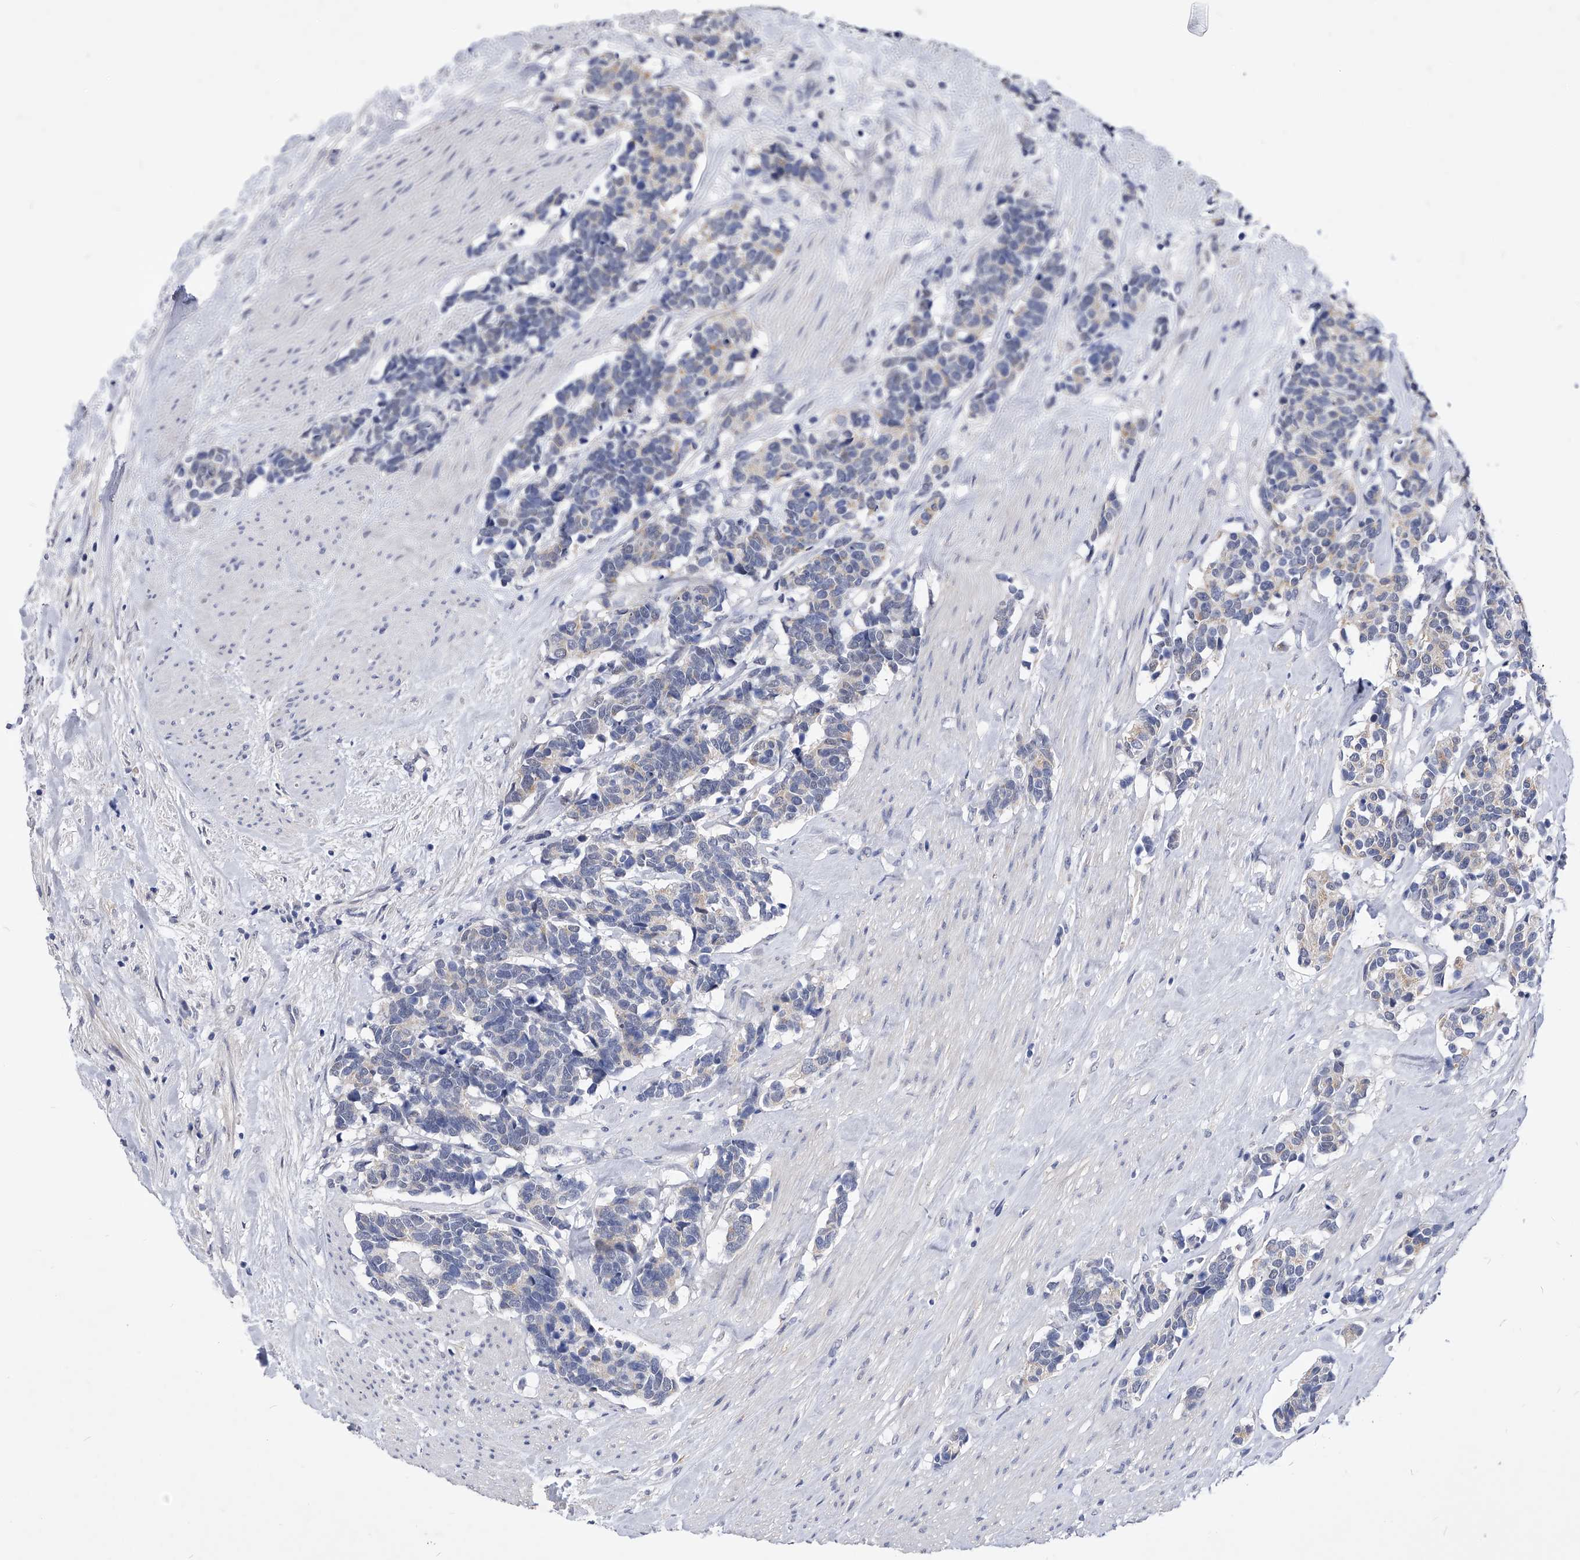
{"staining": {"intensity": "weak", "quantity": "<25%", "location": "cytoplasmic/membranous"}, "tissue": "carcinoid", "cell_type": "Tumor cells", "image_type": "cancer", "snomed": [{"axis": "morphology", "description": "Carcinoma, NOS"}, {"axis": "morphology", "description": "Carcinoid, malignant, NOS"}, {"axis": "topography", "description": "Urinary bladder"}], "caption": "Tumor cells show no significant protein expression in malignant carcinoid.", "gene": "ZNF529", "patient": {"sex": "male", "age": 57}}